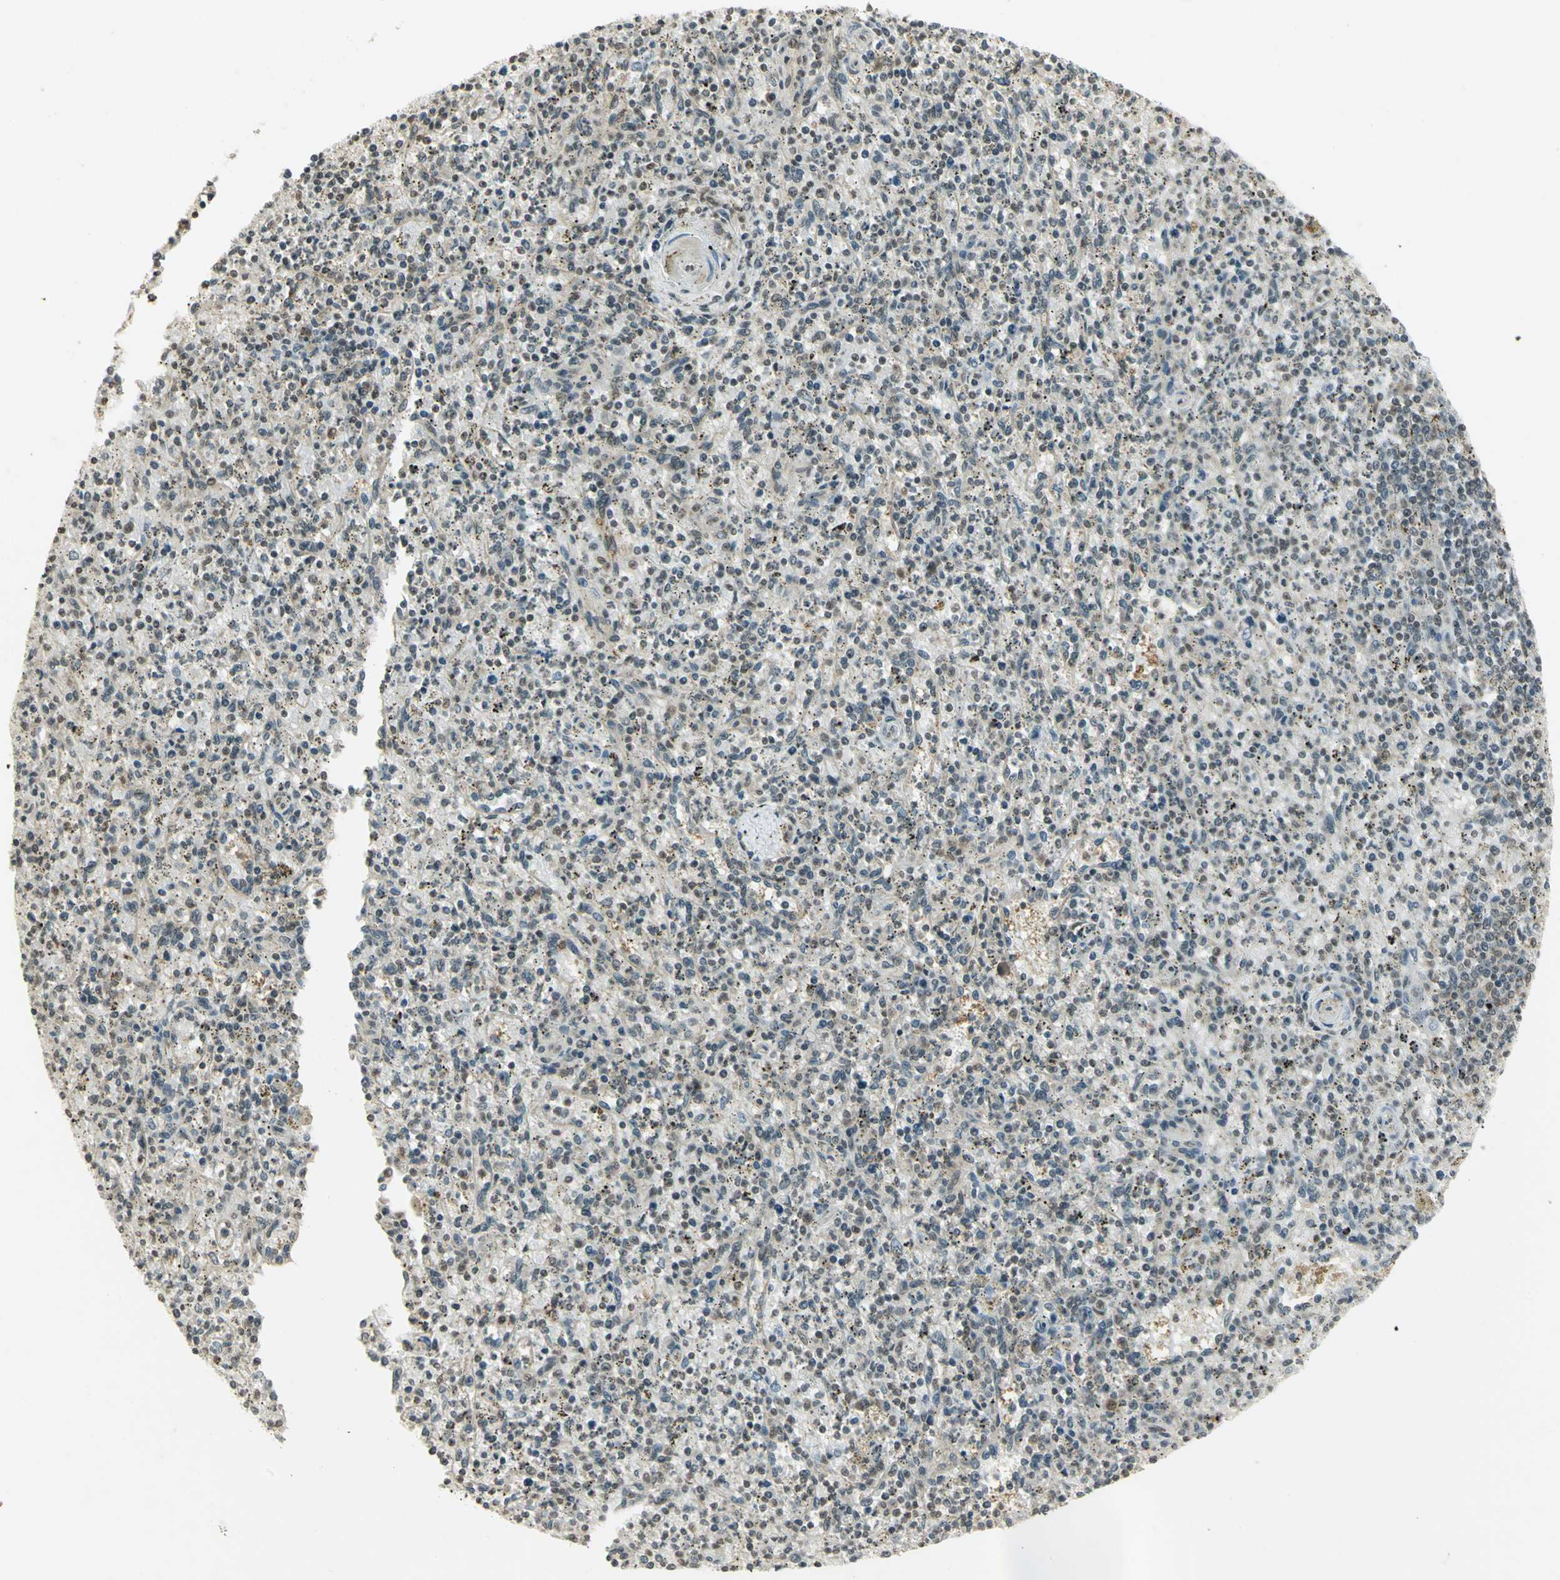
{"staining": {"intensity": "weak", "quantity": ">75%", "location": "cytoplasmic/membranous"}, "tissue": "spleen", "cell_type": "Cells in red pulp", "image_type": "normal", "snomed": [{"axis": "morphology", "description": "Normal tissue, NOS"}, {"axis": "topography", "description": "Spleen"}], "caption": "Immunohistochemical staining of normal spleen shows weak cytoplasmic/membranous protein expression in approximately >75% of cells in red pulp.", "gene": "CDC34", "patient": {"sex": "male", "age": 72}}